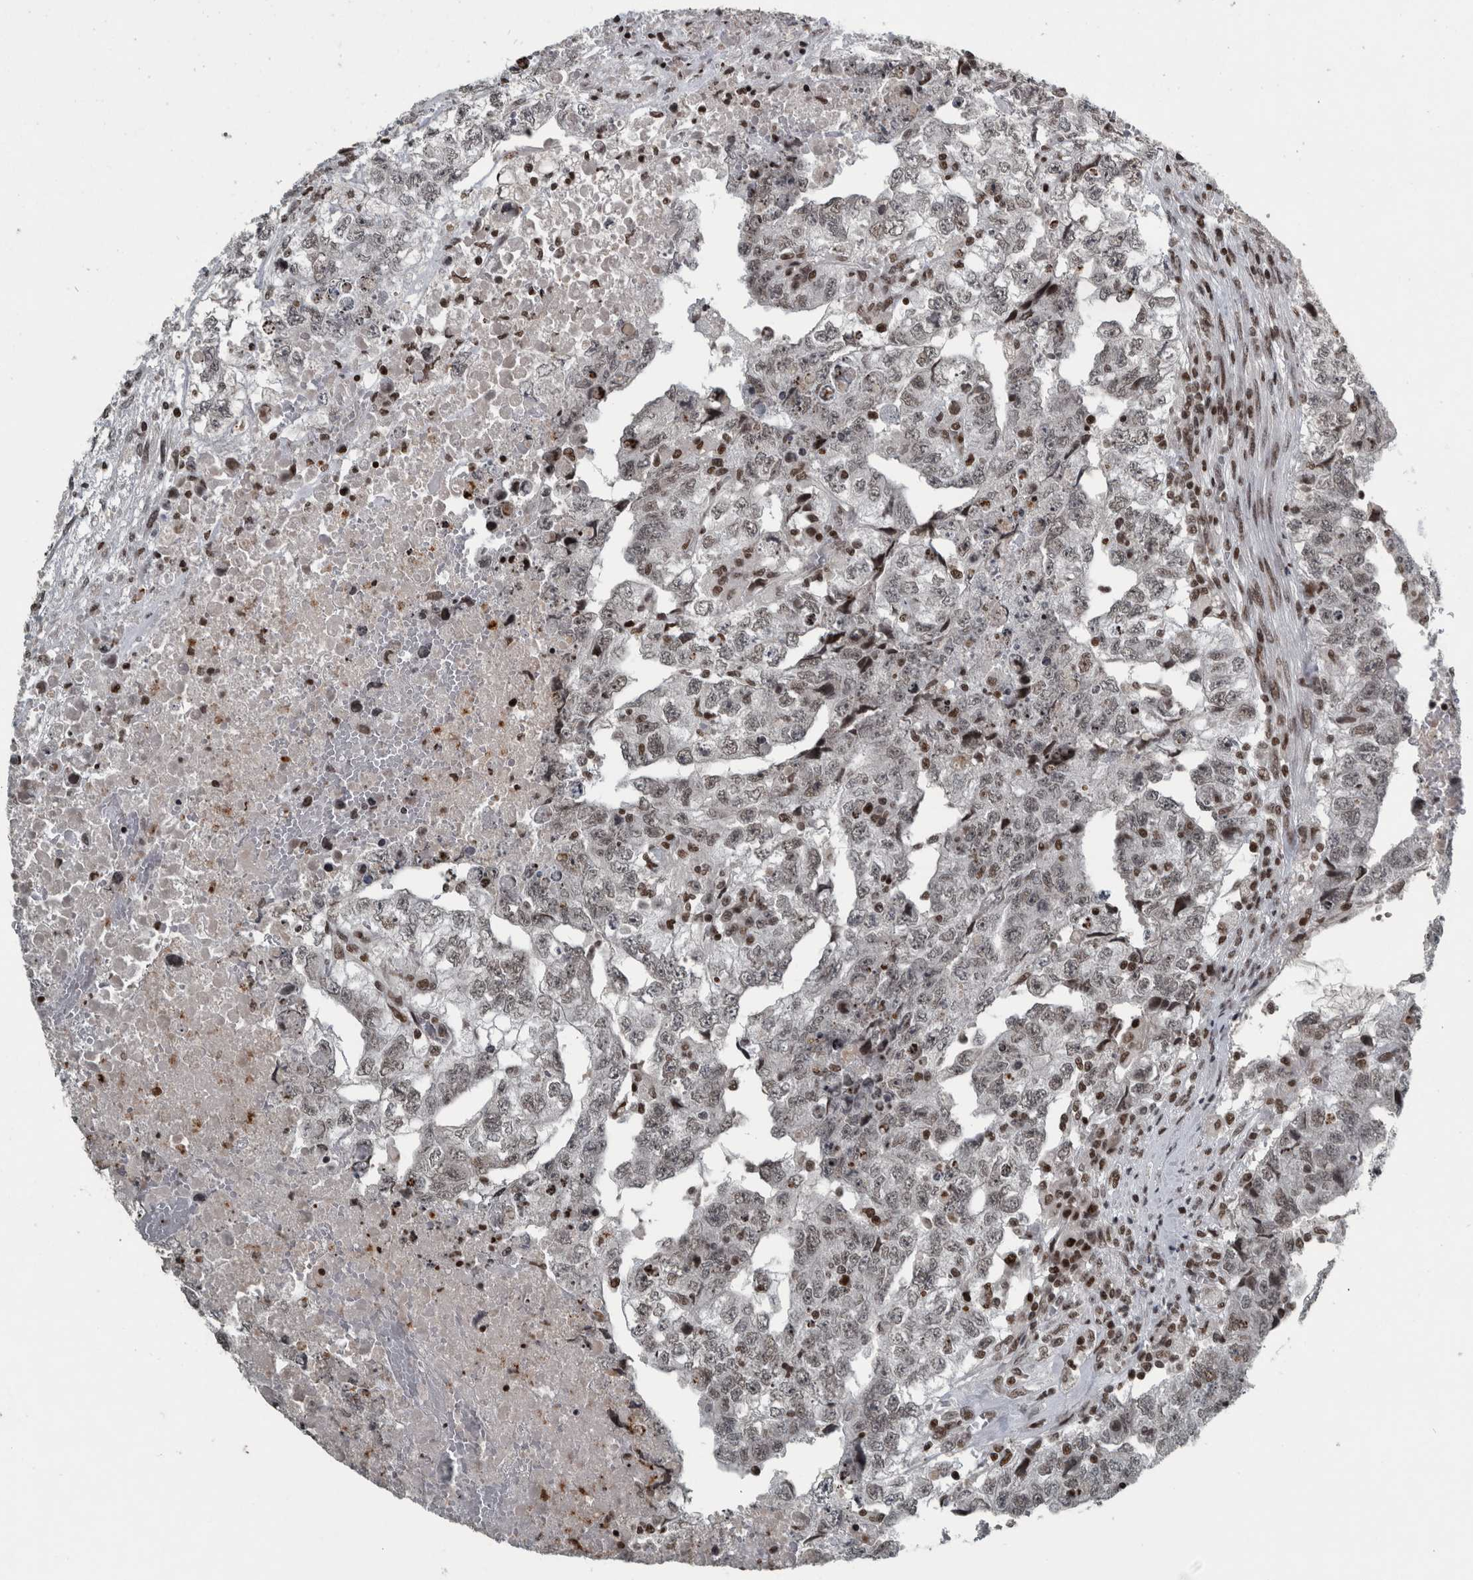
{"staining": {"intensity": "weak", "quantity": ">75%", "location": "nuclear"}, "tissue": "testis cancer", "cell_type": "Tumor cells", "image_type": "cancer", "snomed": [{"axis": "morphology", "description": "Carcinoma, Embryonal, NOS"}, {"axis": "topography", "description": "Testis"}], "caption": "A low amount of weak nuclear staining is identified in approximately >75% of tumor cells in testis embryonal carcinoma tissue. (Brightfield microscopy of DAB IHC at high magnification).", "gene": "UNC50", "patient": {"sex": "male", "age": 36}}